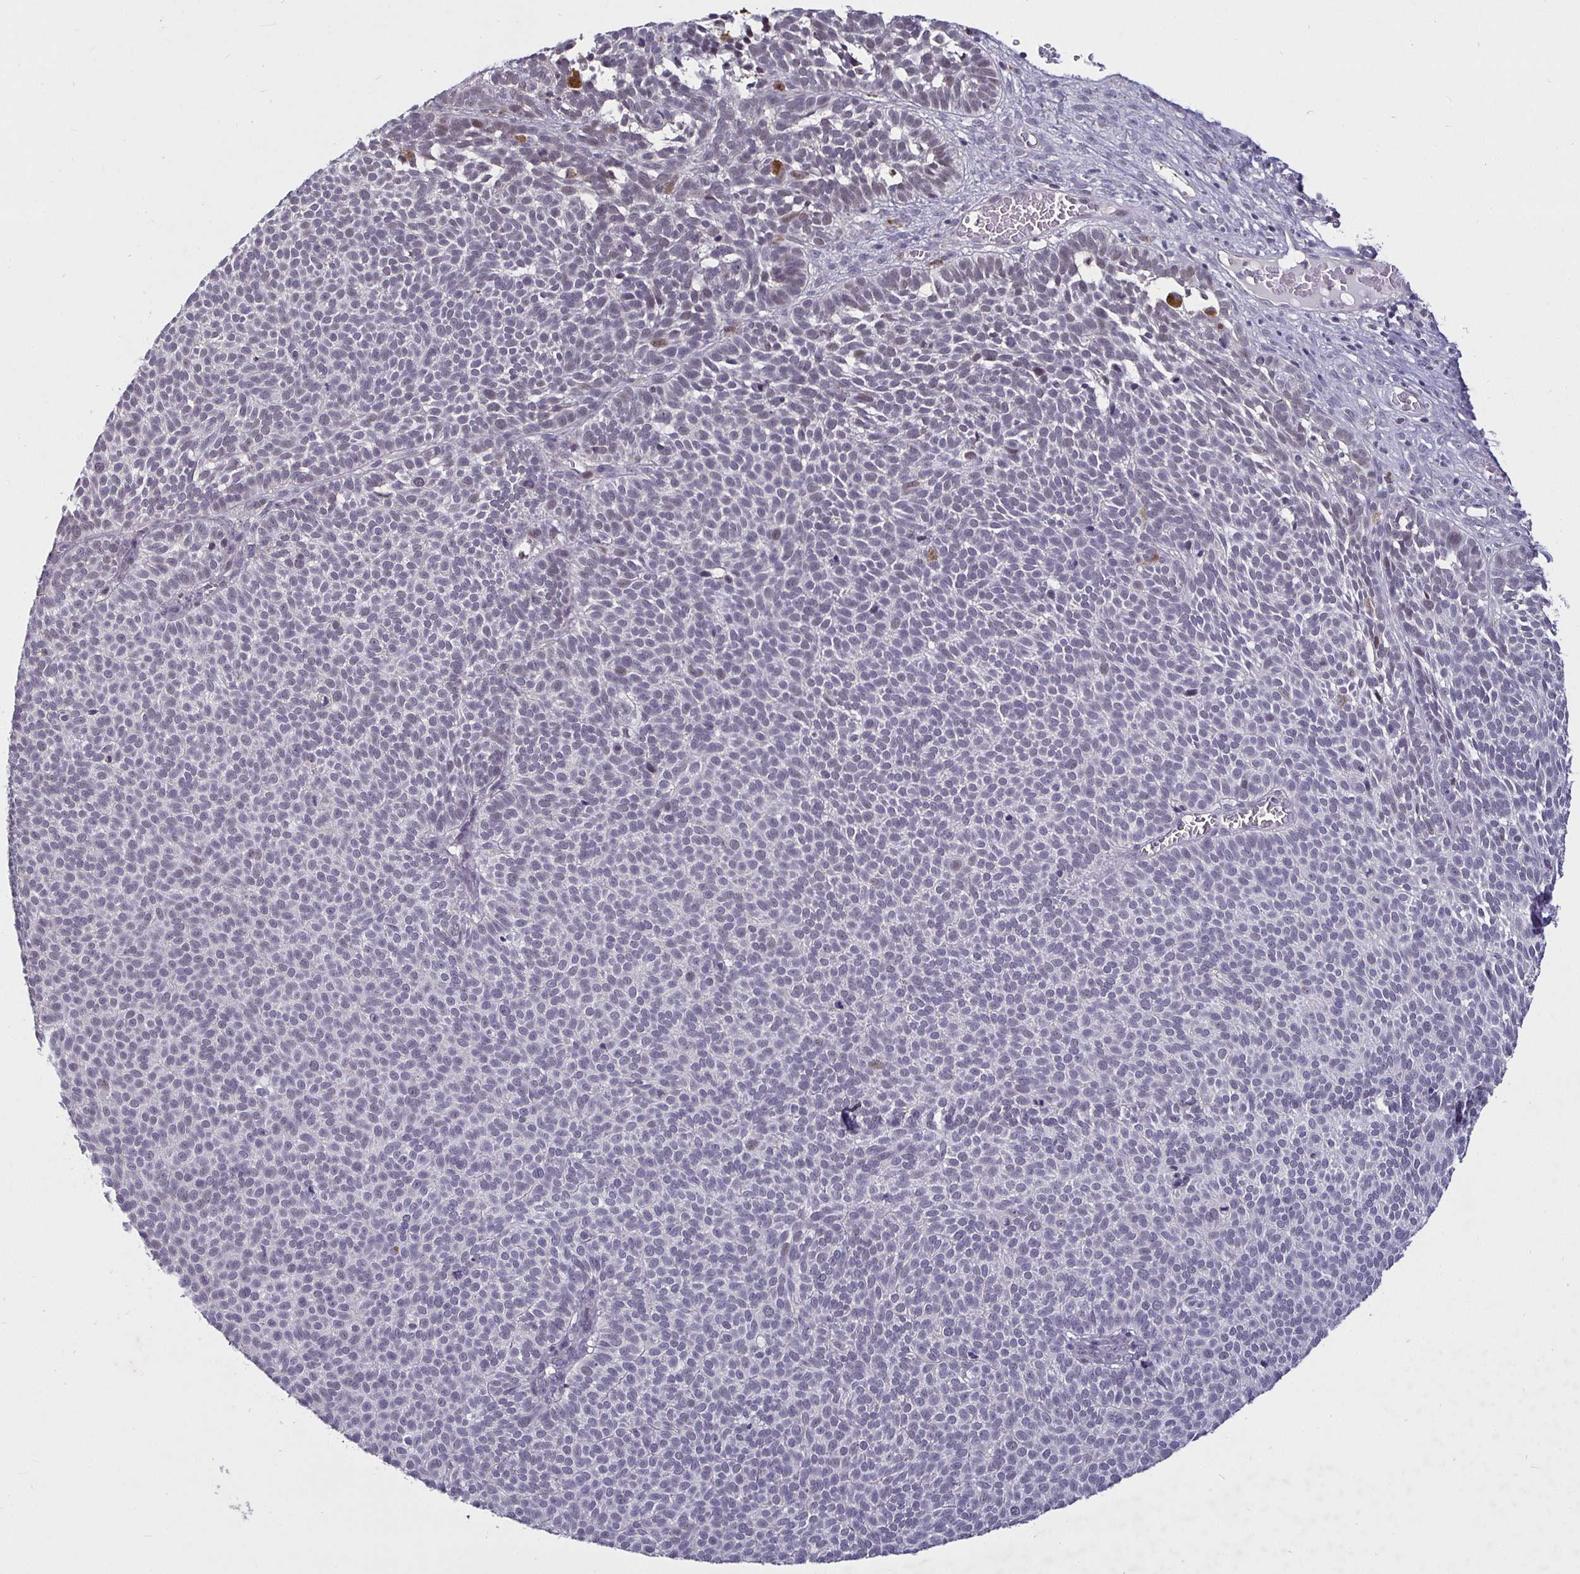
{"staining": {"intensity": "negative", "quantity": "none", "location": "none"}, "tissue": "skin cancer", "cell_type": "Tumor cells", "image_type": "cancer", "snomed": [{"axis": "morphology", "description": "Basal cell carcinoma"}, {"axis": "topography", "description": "Skin"}], "caption": "An immunohistochemistry photomicrograph of skin cancer is shown. There is no staining in tumor cells of skin cancer.", "gene": "MLH1", "patient": {"sex": "male", "age": 63}}